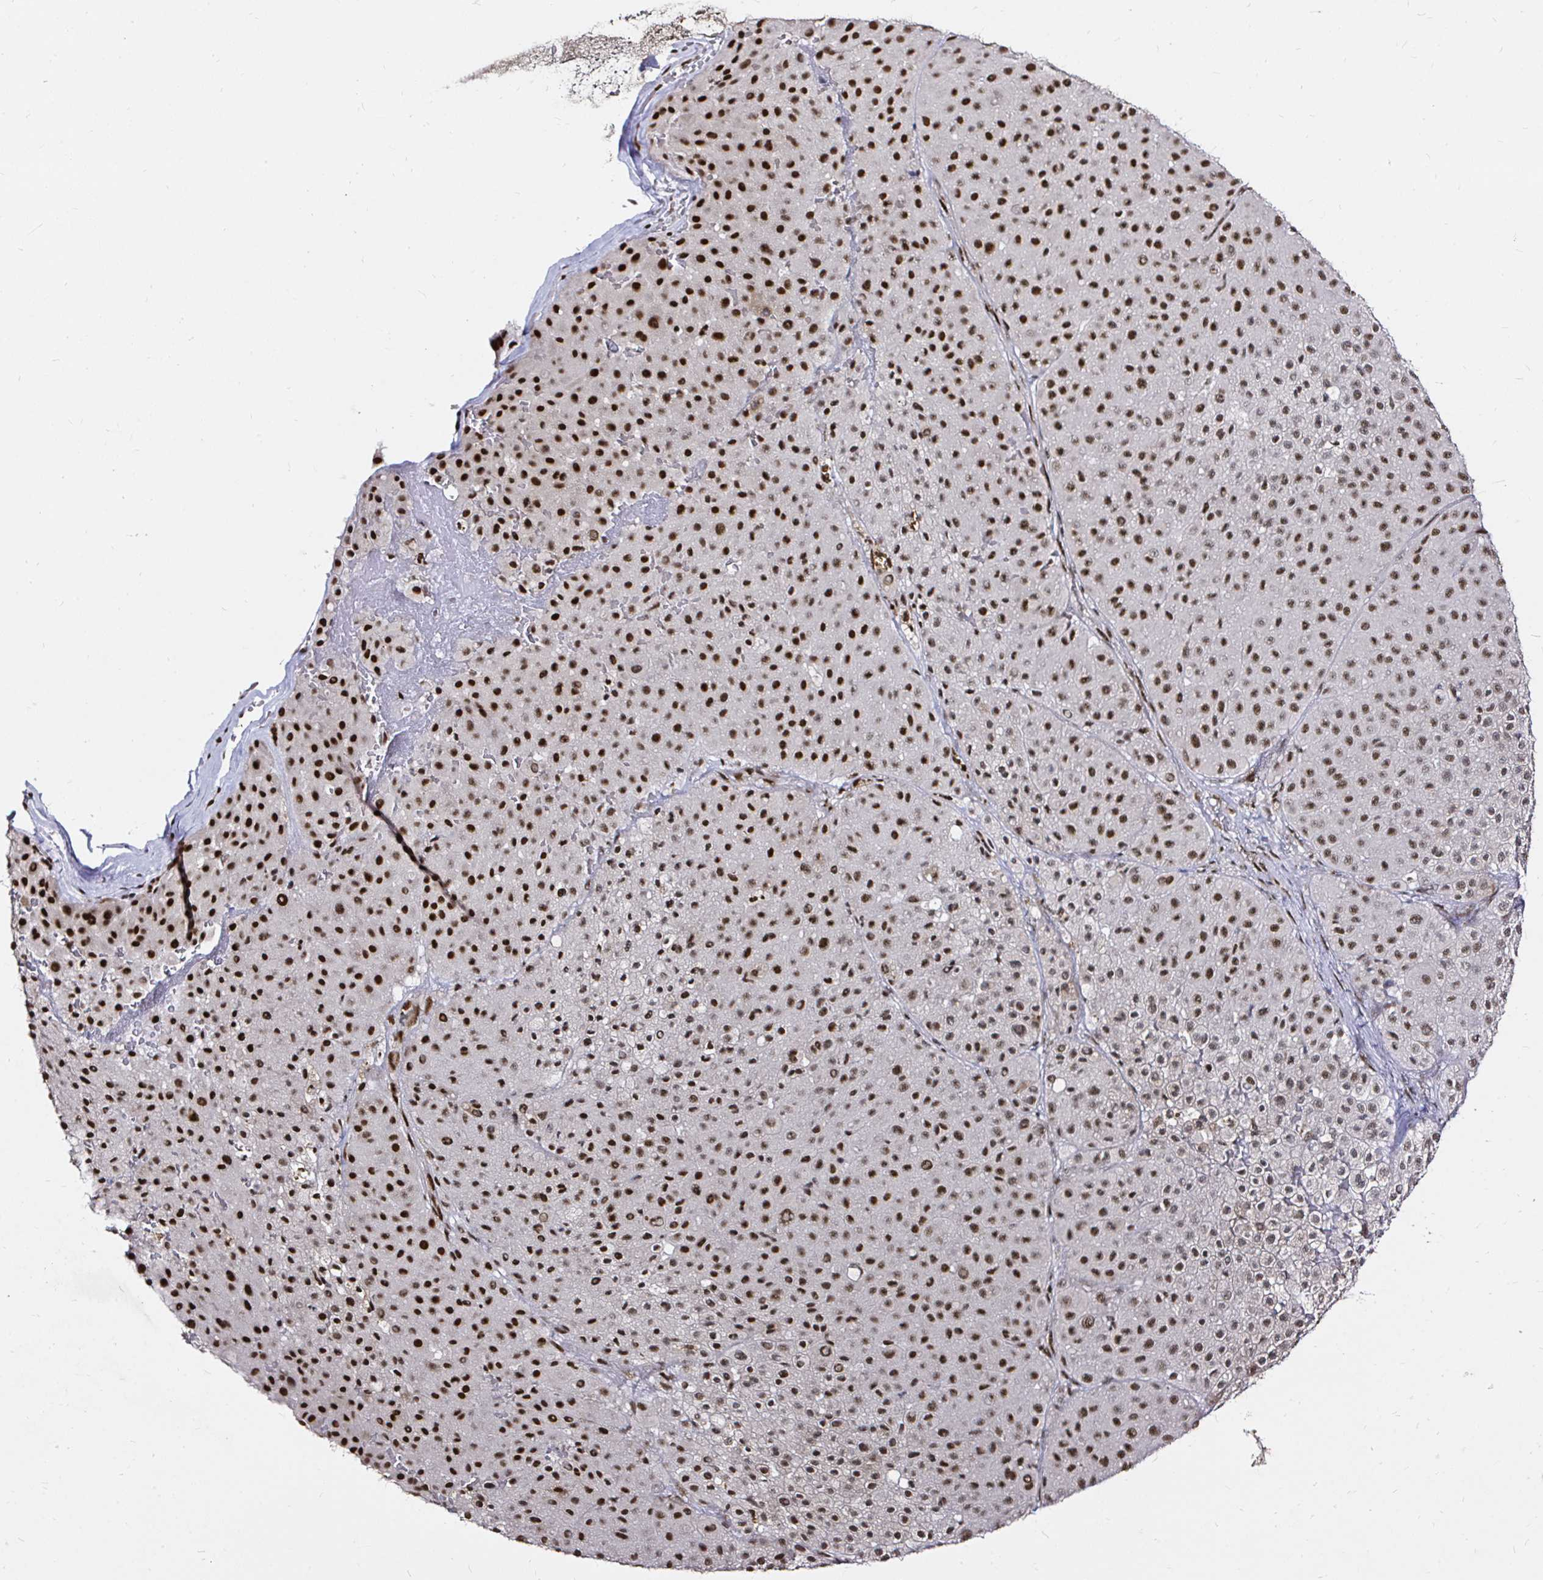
{"staining": {"intensity": "strong", "quantity": "25%-75%", "location": "nuclear"}, "tissue": "melanoma", "cell_type": "Tumor cells", "image_type": "cancer", "snomed": [{"axis": "morphology", "description": "Malignant melanoma, Metastatic site"}, {"axis": "topography", "description": "Smooth muscle"}], "caption": "Protein analysis of melanoma tissue shows strong nuclear staining in approximately 25%-75% of tumor cells.", "gene": "SNRPC", "patient": {"sex": "male", "age": 41}}